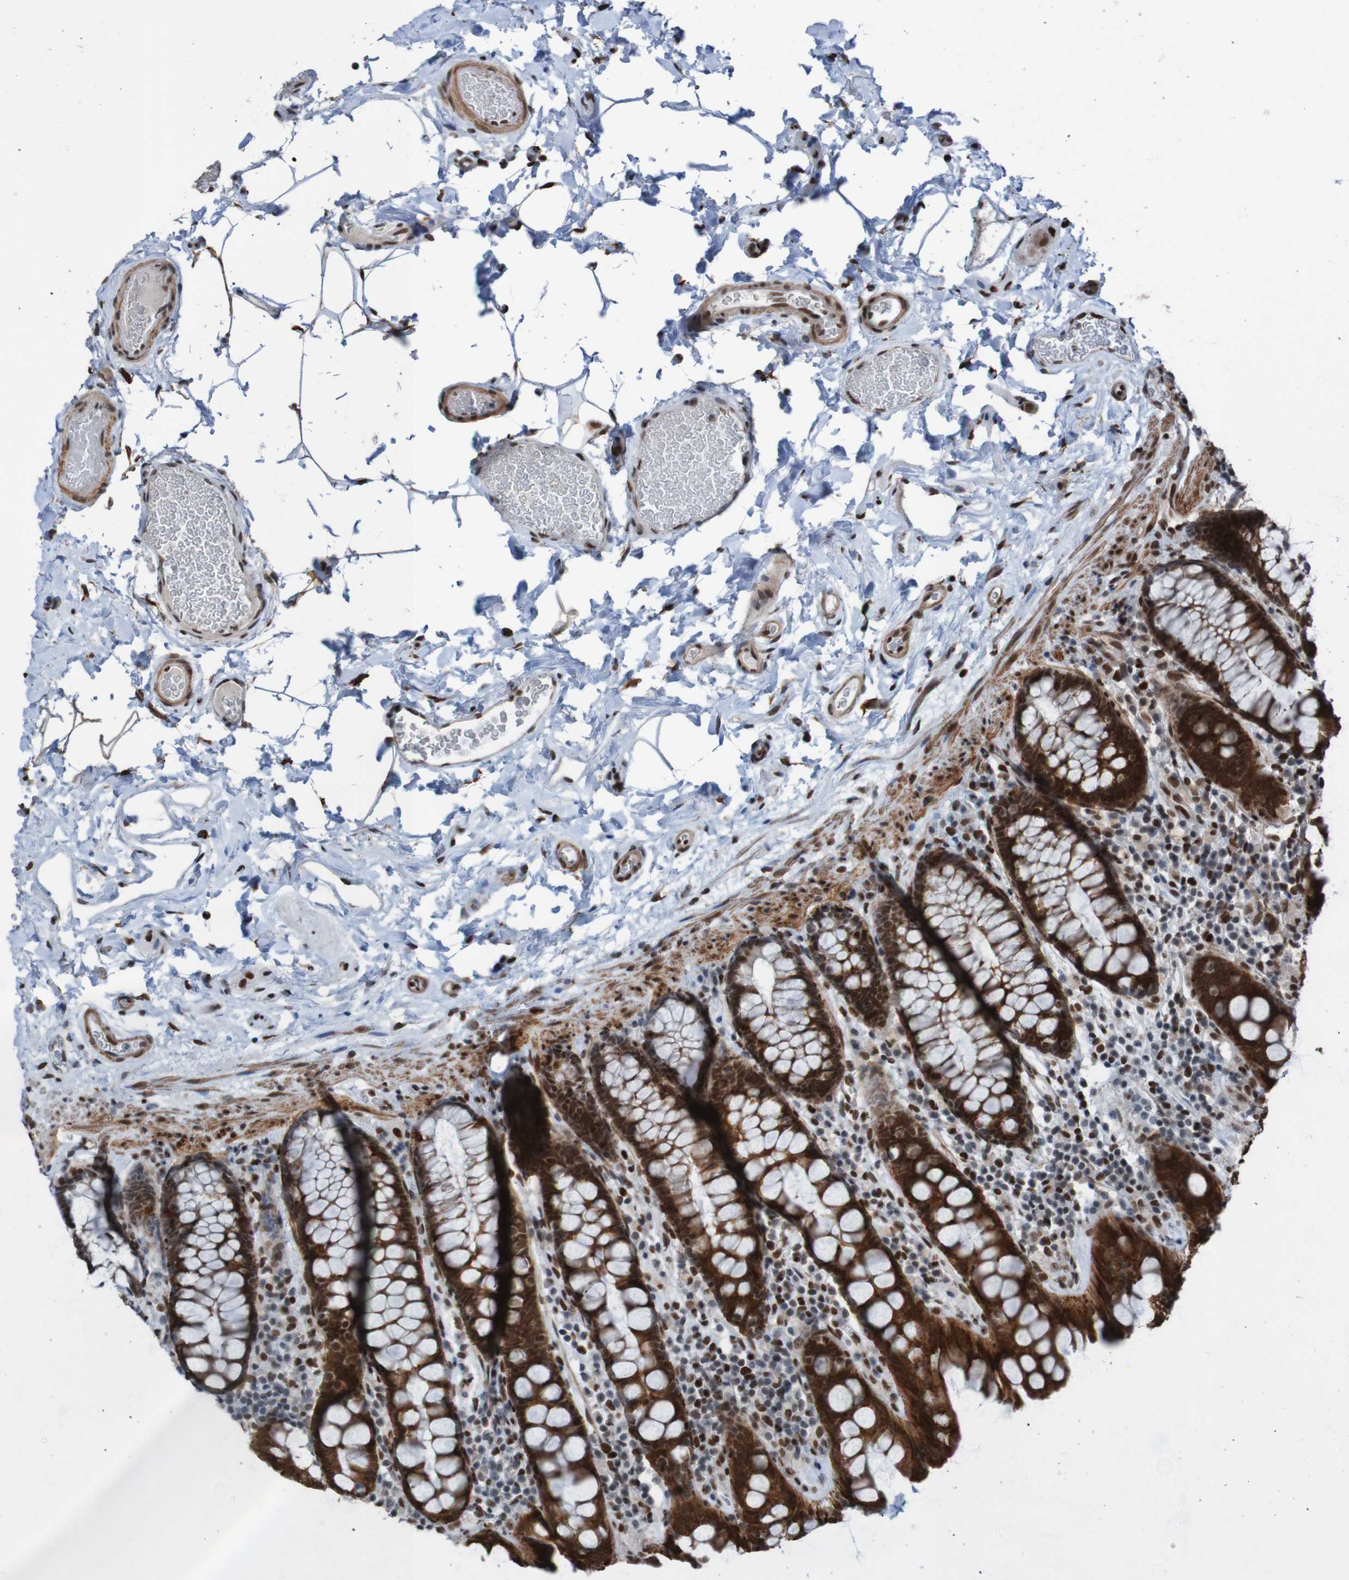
{"staining": {"intensity": "strong", "quantity": ">75%", "location": "nuclear"}, "tissue": "colon", "cell_type": "Endothelial cells", "image_type": "normal", "snomed": [{"axis": "morphology", "description": "Normal tissue, NOS"}, {"axis": "topography", "description": "Colon"}], "caption": "Protein expression analysis of benign human colon reveals strong nuclear expression in approximately >75% of endothelial cells. (Stains: DAB in brown, nuclei in blue, Microscopy: brightfield microscopy at high magnification).", "gene": "PHF2", "patient": {"sex": "female", "age": 80}}